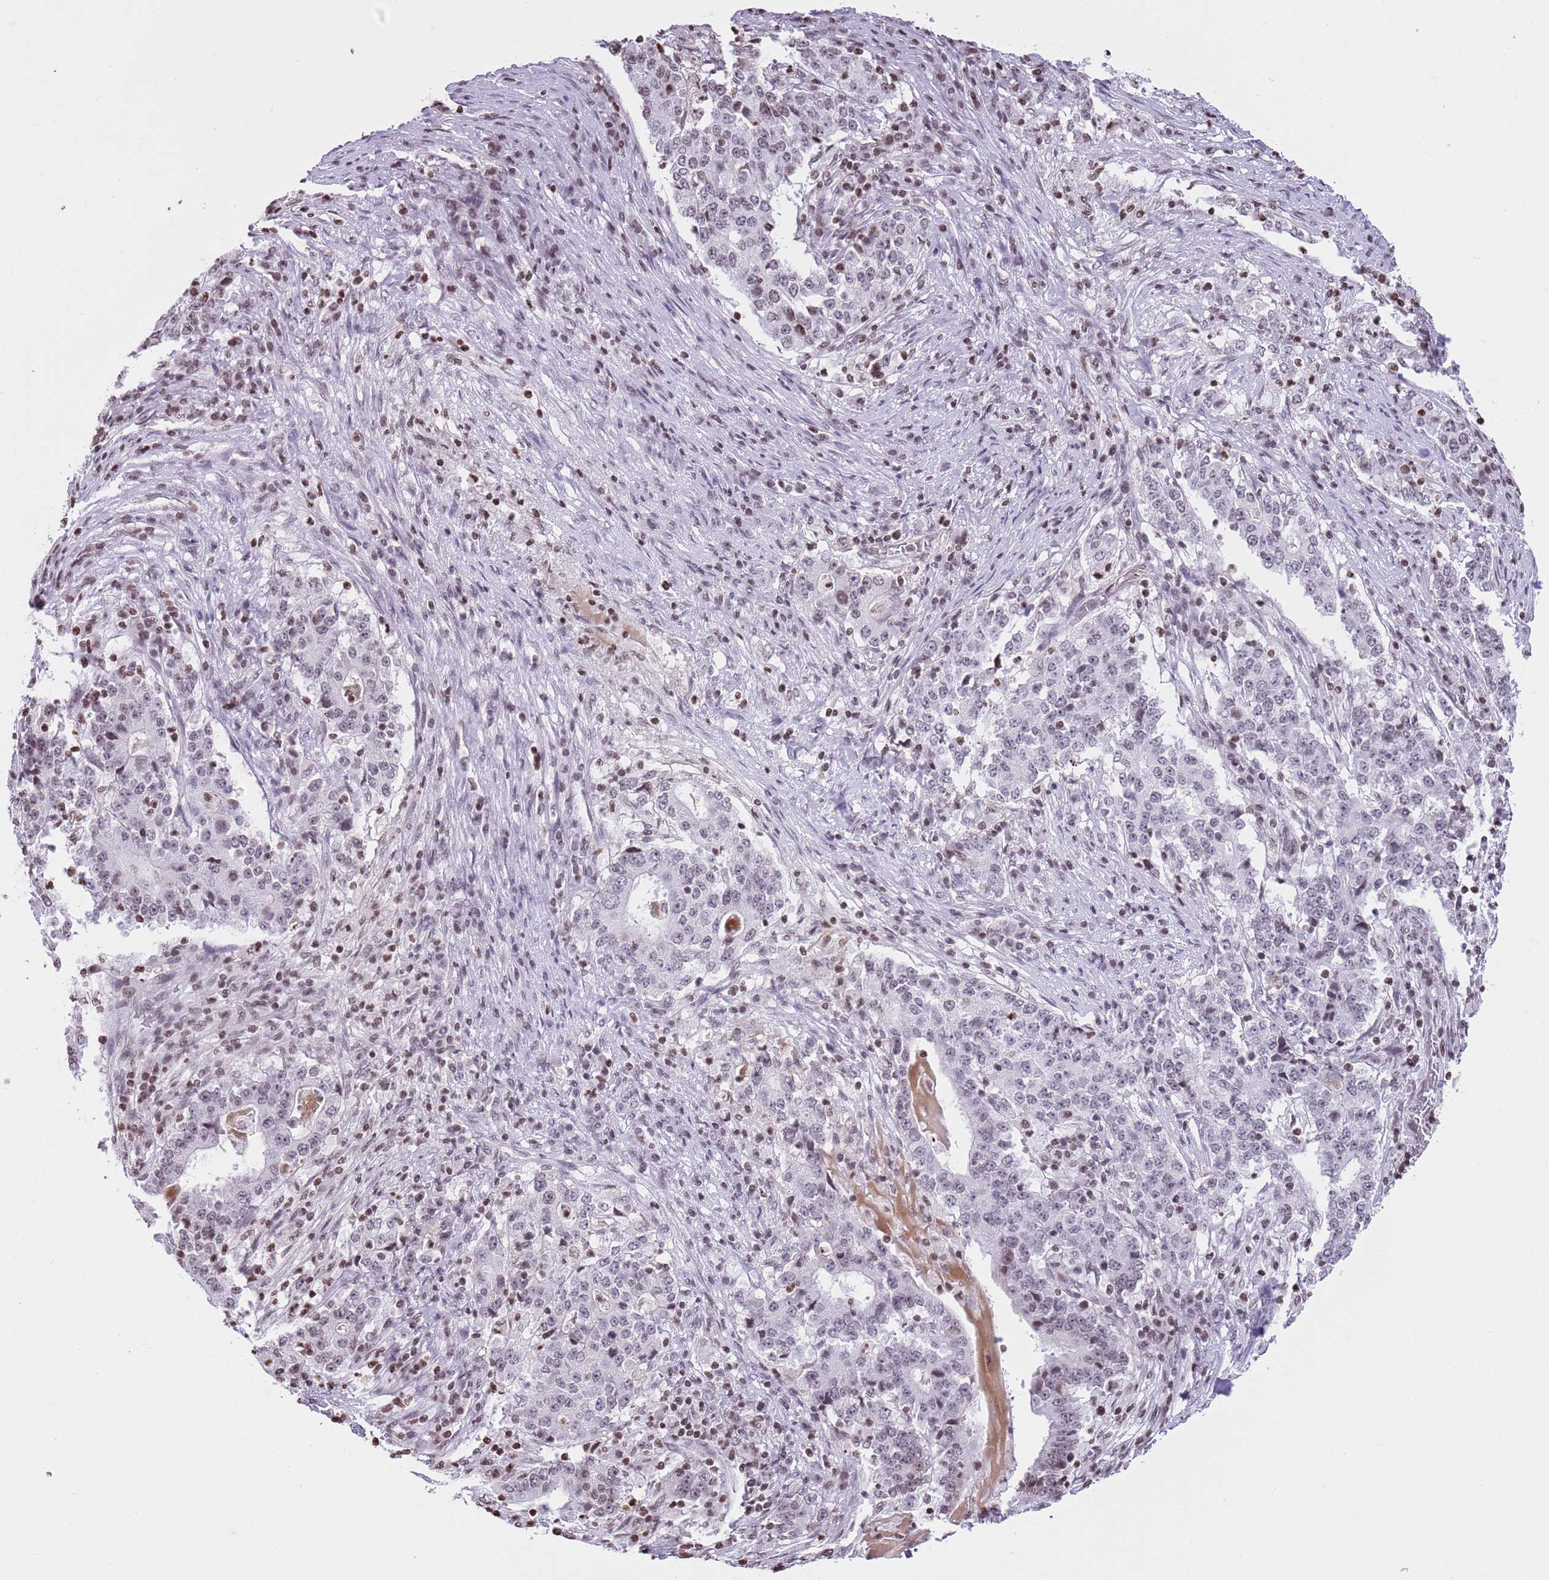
{"staining": {"intensity": "weak", "quantity": "<25%", "location": "nuclear"}, "tissue": "stomach cancer", "cell_type": "Tumor cells", "image_type": "cancer", "snomed": [{"axis": "morphology", "description": "Adenocarcinoma, NOS"}, {"axis": "topography", "description": "Stomach"}], "caption": "Immunohistochemical staining of human stomach cancer (adenocarcinoma) reveals no significant positivity in tumor cells.", "gene": "KPNA3", "patient": {"sex": "male", "age": 59}}